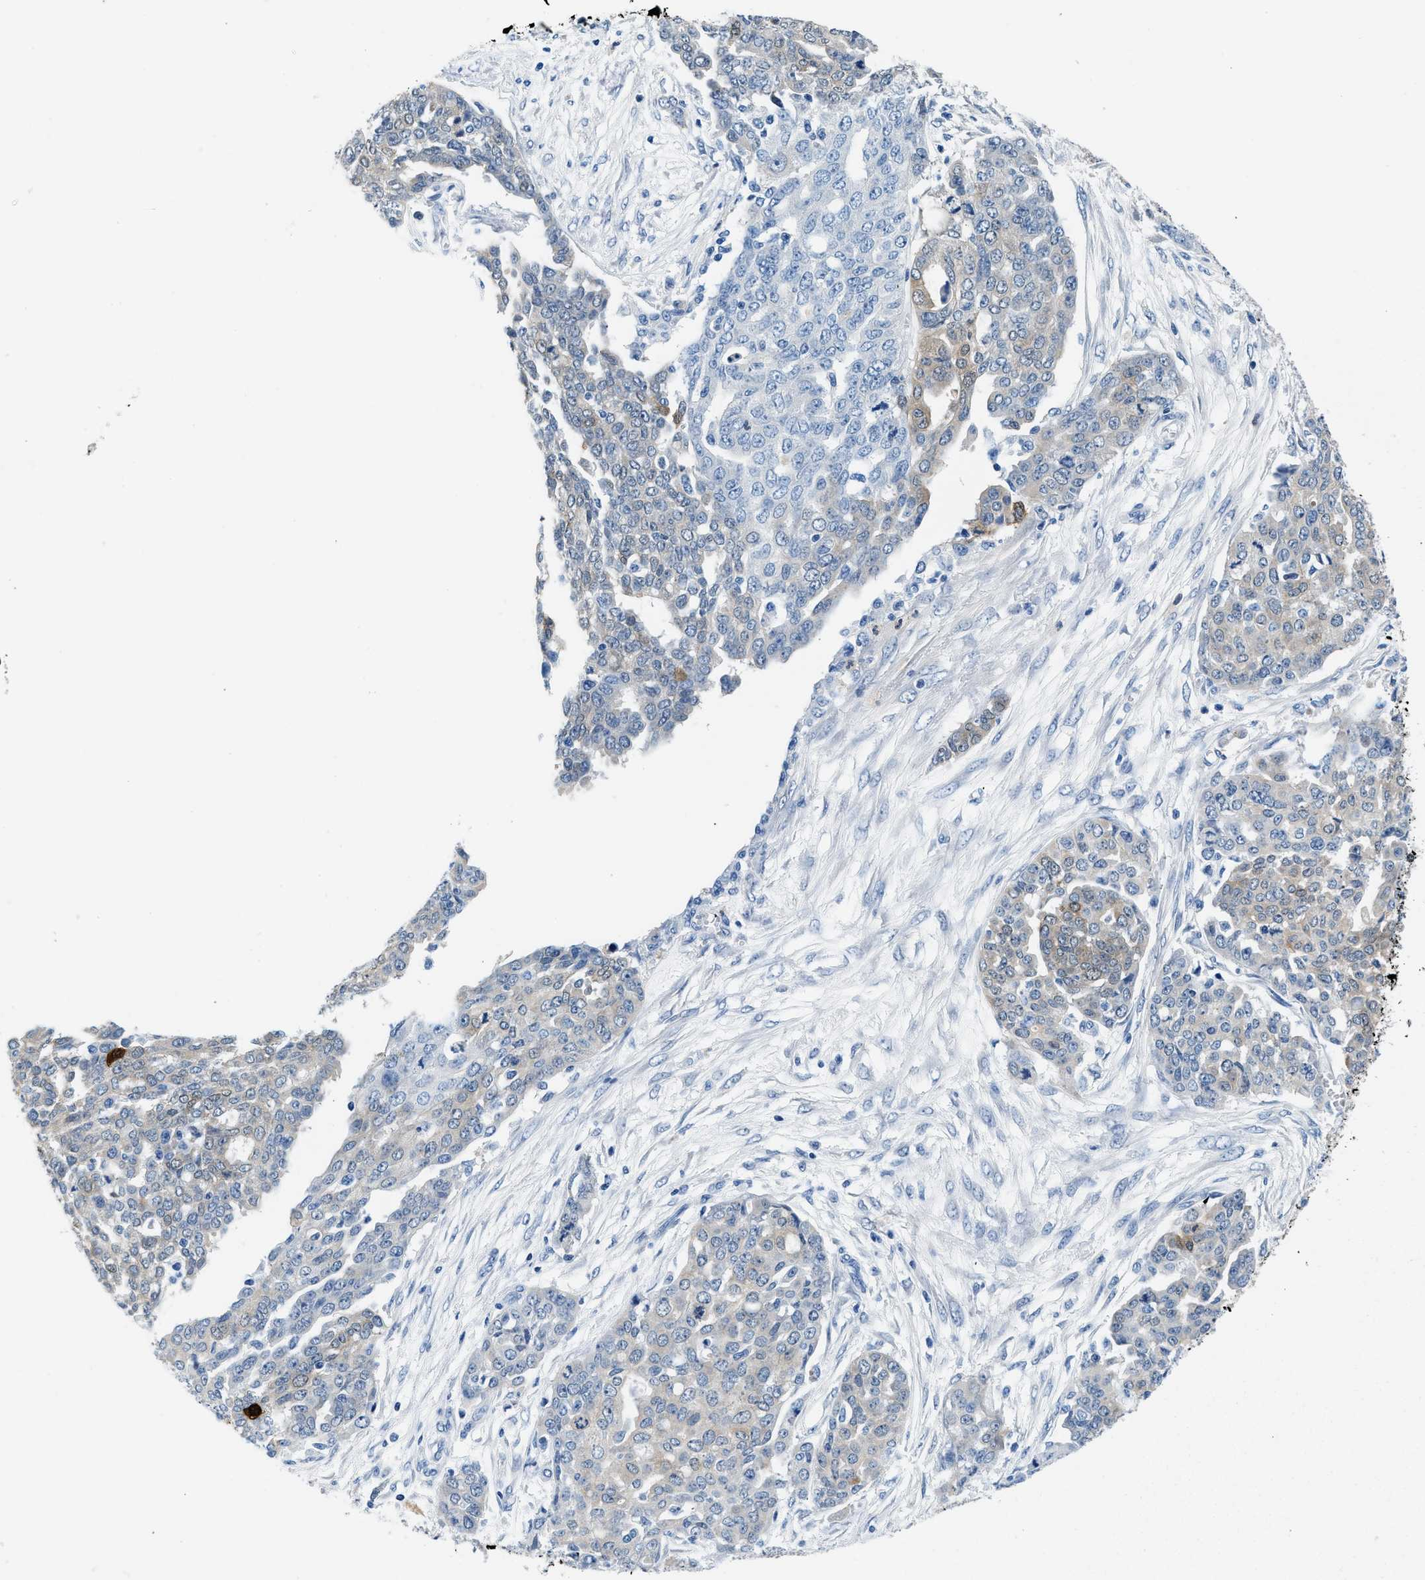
{"staining": {"intensity": "weak", "quantity": "<25%", "location": "cytoplasmic/membranous"}, "tissue": "ovarian cancer", "cell_type": "Tumor cells", "image_type": "cancer", "snomed": [{"axis": "morphology", "description": "Cystadenocarcinoma, serous, NOS"}, {"axis": "topography", "description": "Soft tissue"}, {"axis": "topography", "description": "Ovary"}], "caption": "Immunohistochemistry (IHC) photomicrograph of neoplastic tissue: ovarian cancer (serous cystadenocarcinoma) stained with DAB (3,3'-diaminobenzidine) demonstrates no significant protein positivity in tumor cells.", "gene": "FADS6", "patient": {"sex": "female", "age": 57}}